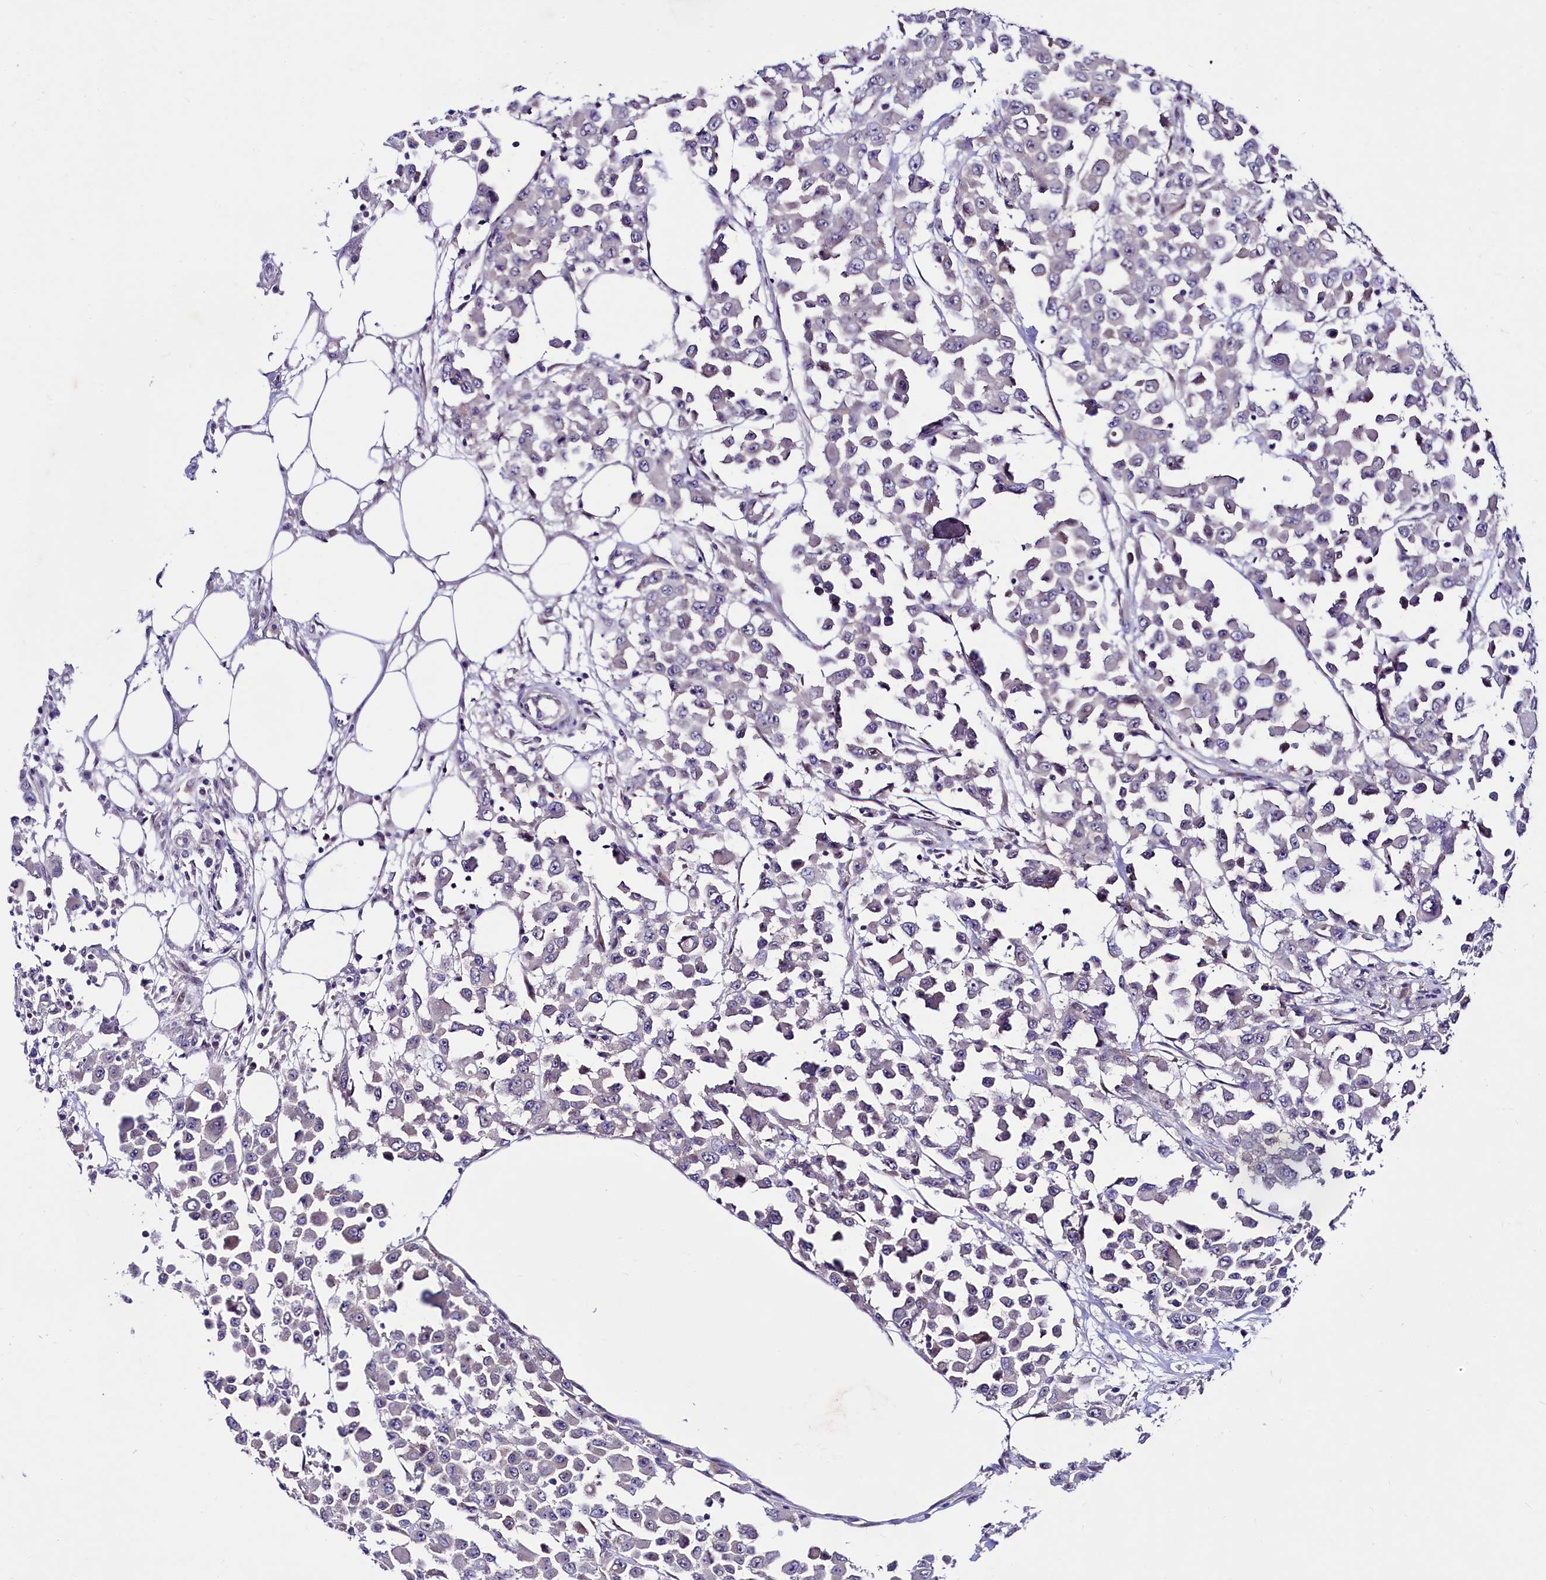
{"staining": {"intensity": "negative", "quantity": "none", "location": "none"}, "tissue": "colorectal cancer", "cell_type": "Tumor cells", "image_type": "cancer", "snomed": [{"axis": "morphology", "description": "Adenocarcinoma, NOS"}, {"axis": "topography", "description": "Colon"}], "caption": "Colorectal cancer (adenocarcinoma) was stained to show a protein in brown. There is no significant expression in tumor cells.", "gene": "LEUTX", "patient": {"sex": "male", "age": 51}}